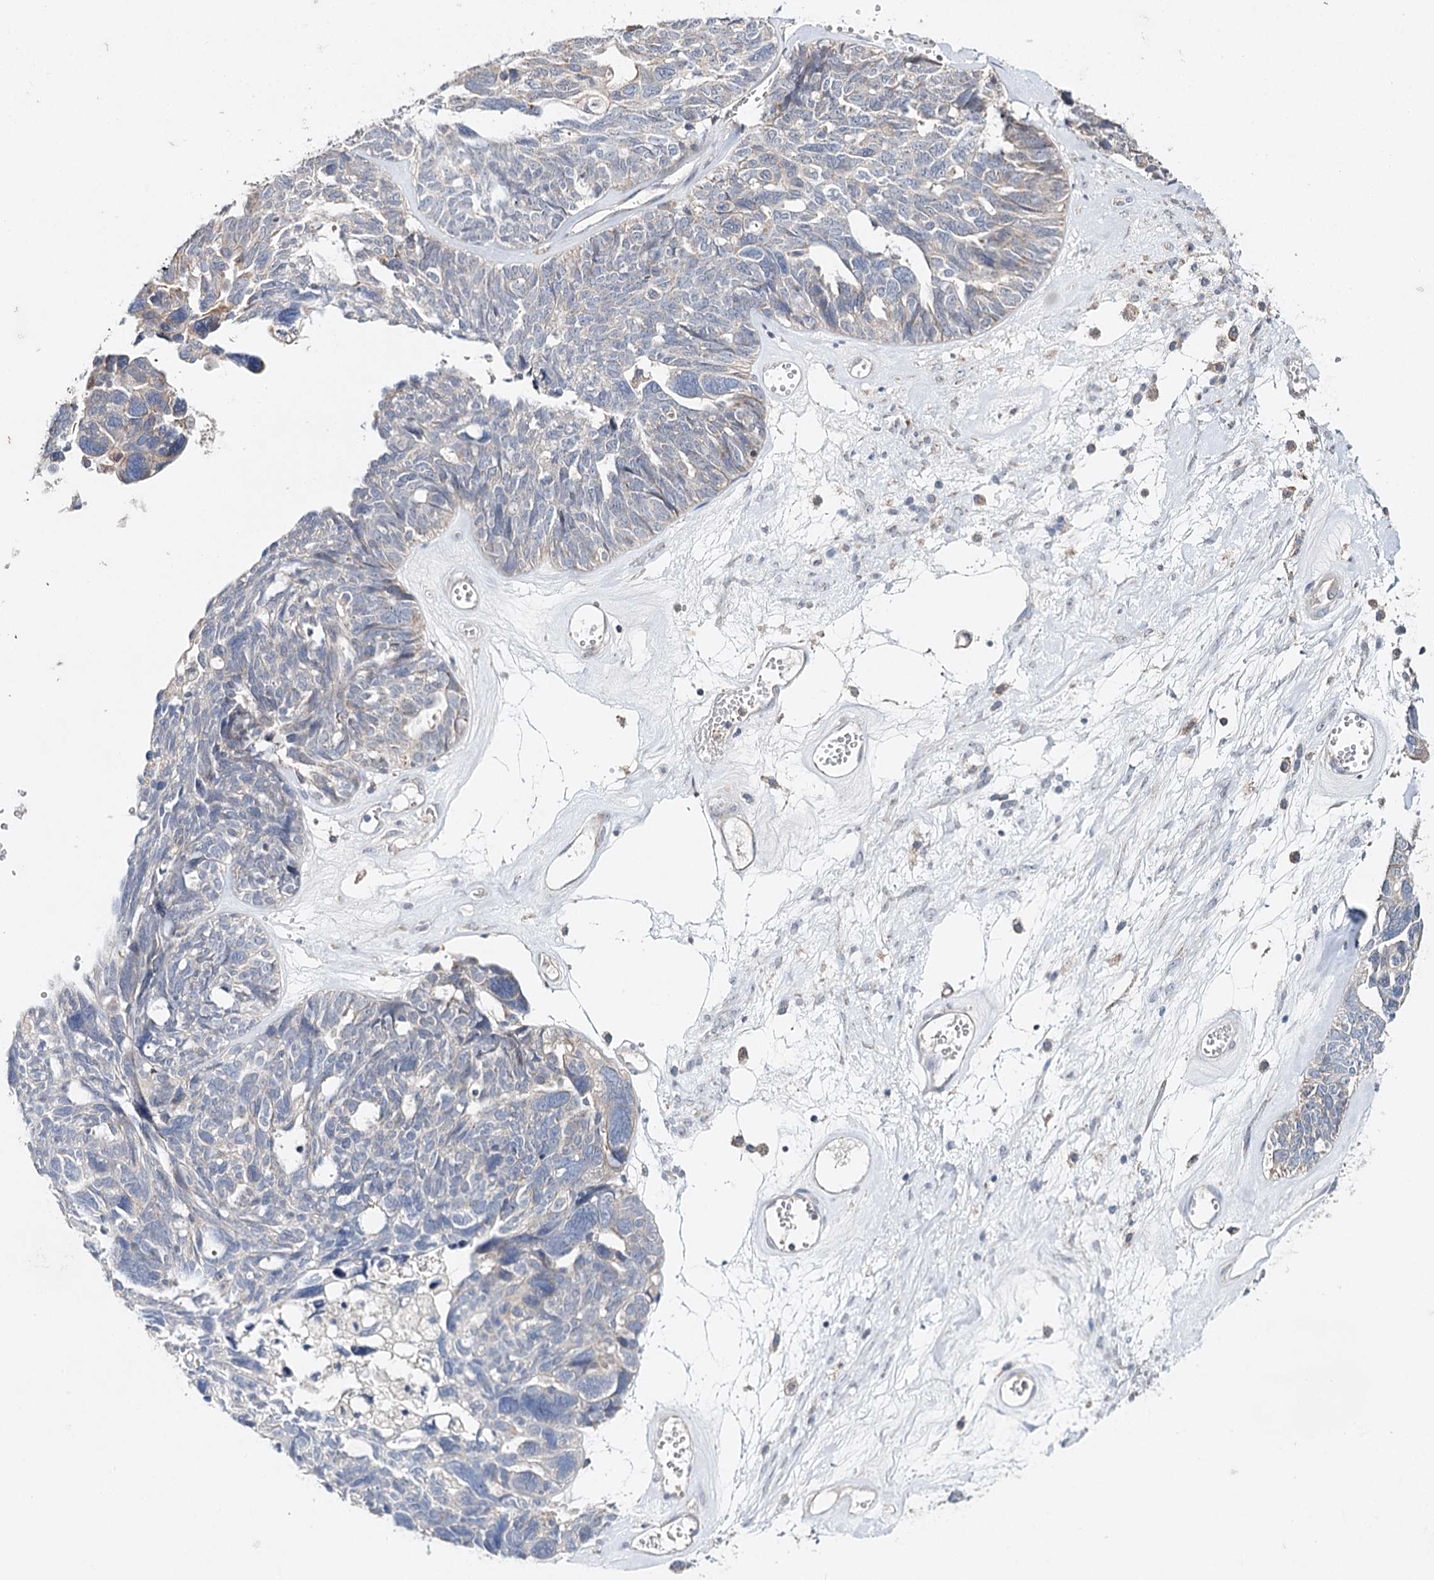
{"staining": {"intensity": "negative", "quantity": "none", "location": "none"}, "tissue": "ovarian cancer", "cell_type": "Tumor cells", "image_type": "cancer", "snomed": [{"axis": "morphology", "description": "Cystadenocarcinoma, serous, NOS"}, {"axis": "topography", "description": "Ovary"}], "caption": "IHC of serous cystadenocarcinoma (ovarian) reveals no expression in tumor cells.", "gene": "CFAP46", "patient": {"sex": "female", "age": 79}}